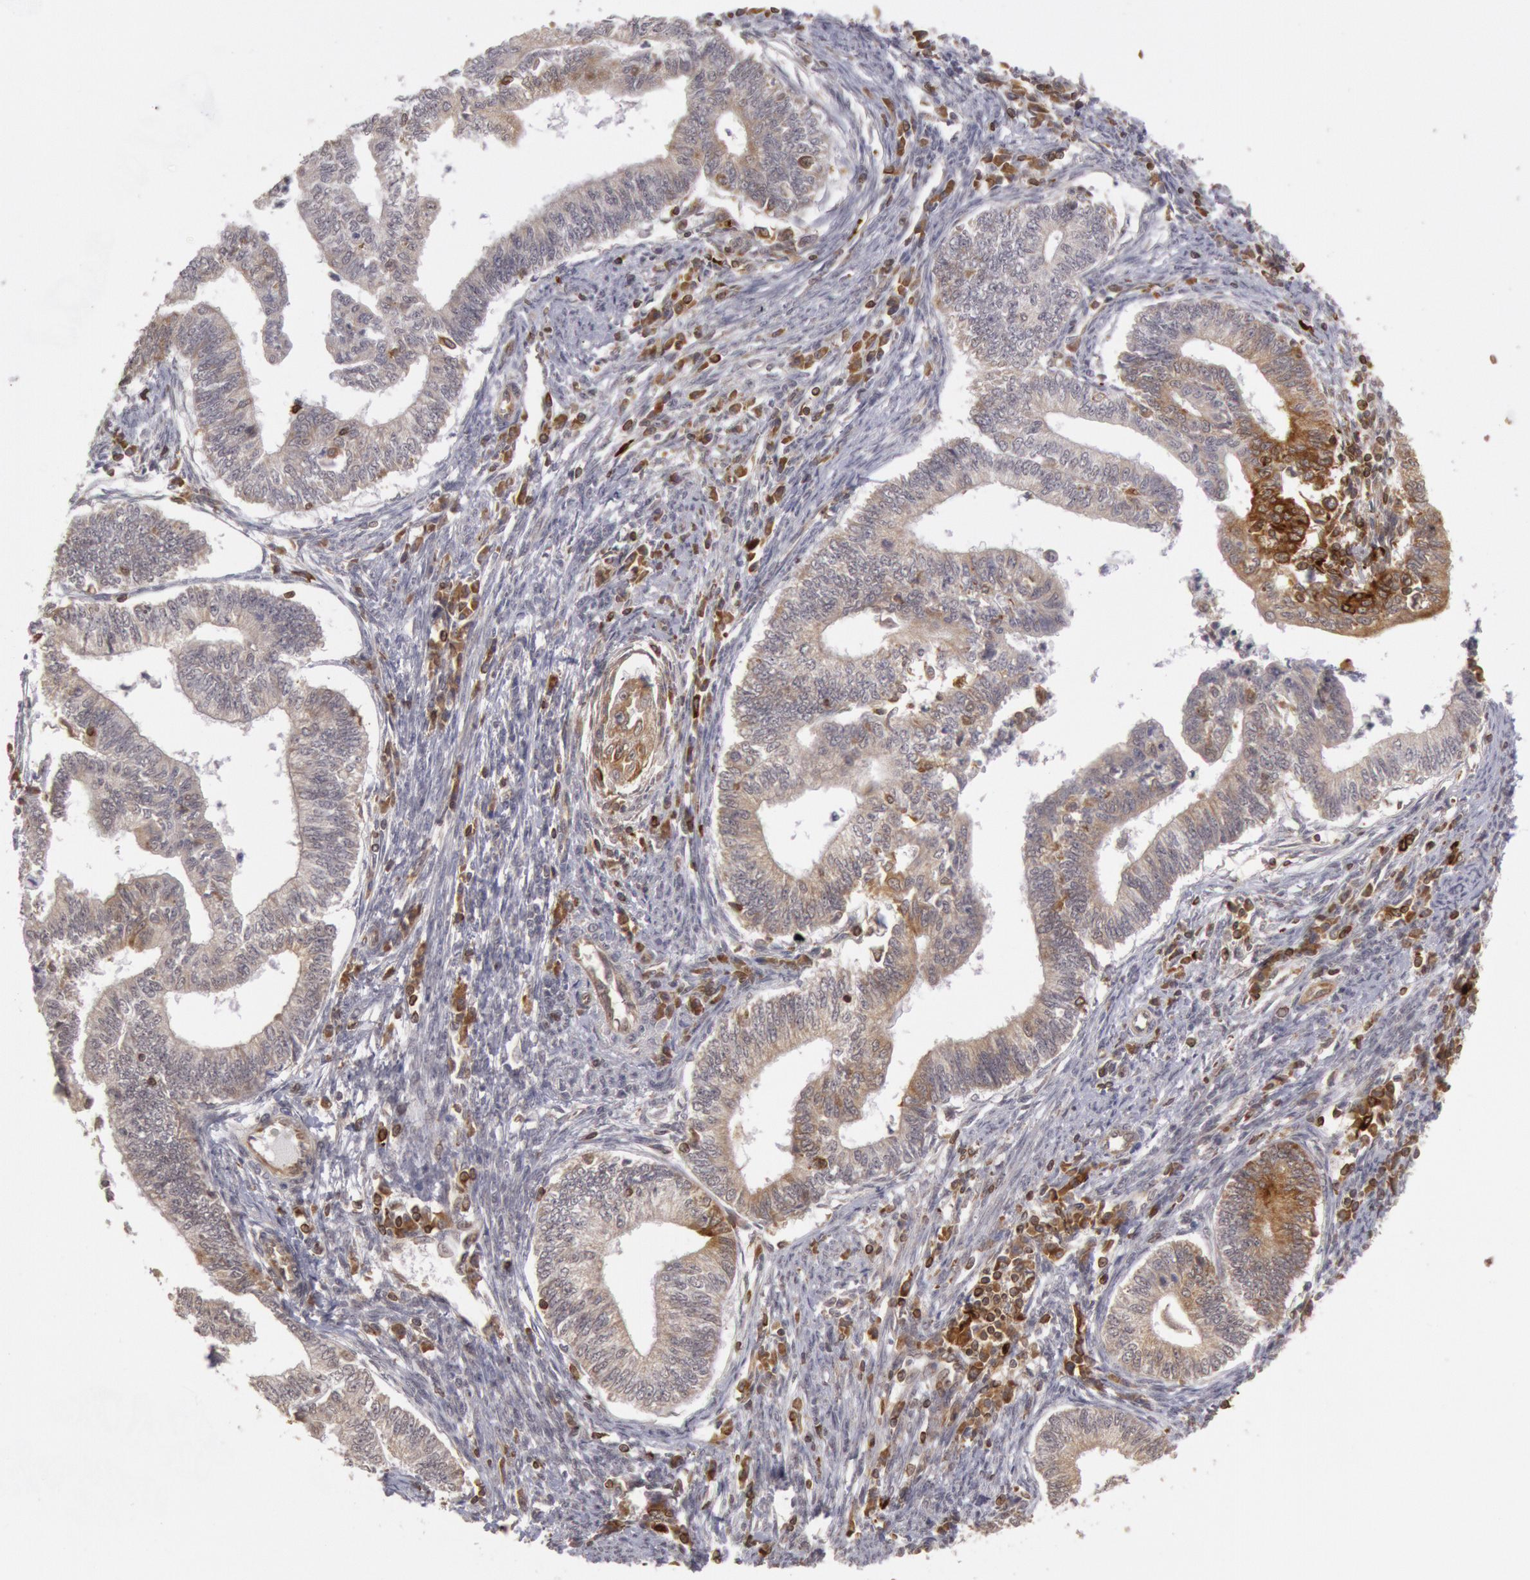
{"staining": {"intensity": "weak", "quantity": "<25%", "location": "cytoplasmic/membranous"}, "tissue": "endometrial cancer", "cell_type": "Tumor cells", "image_type": "cancer", "snomed": [{"axis": "morphology", "description": "Adenocarcinoma, NOS"}, {"axis": "topography", "description": "Endometrium"}], "caption": "Immunohistochemistry image of neoplastic tissue: human endometrial cancer (adenocarcinoma) stained with DAB (3,3'-diaminobenzidine) exhibits no significant protein staining in tumor cells. (Brightfield microscopy of DAB immunohistochemistry (IHC) at high magnification).", "gene": "TAP2", "patient": {"sex": "female", "age": 66}}